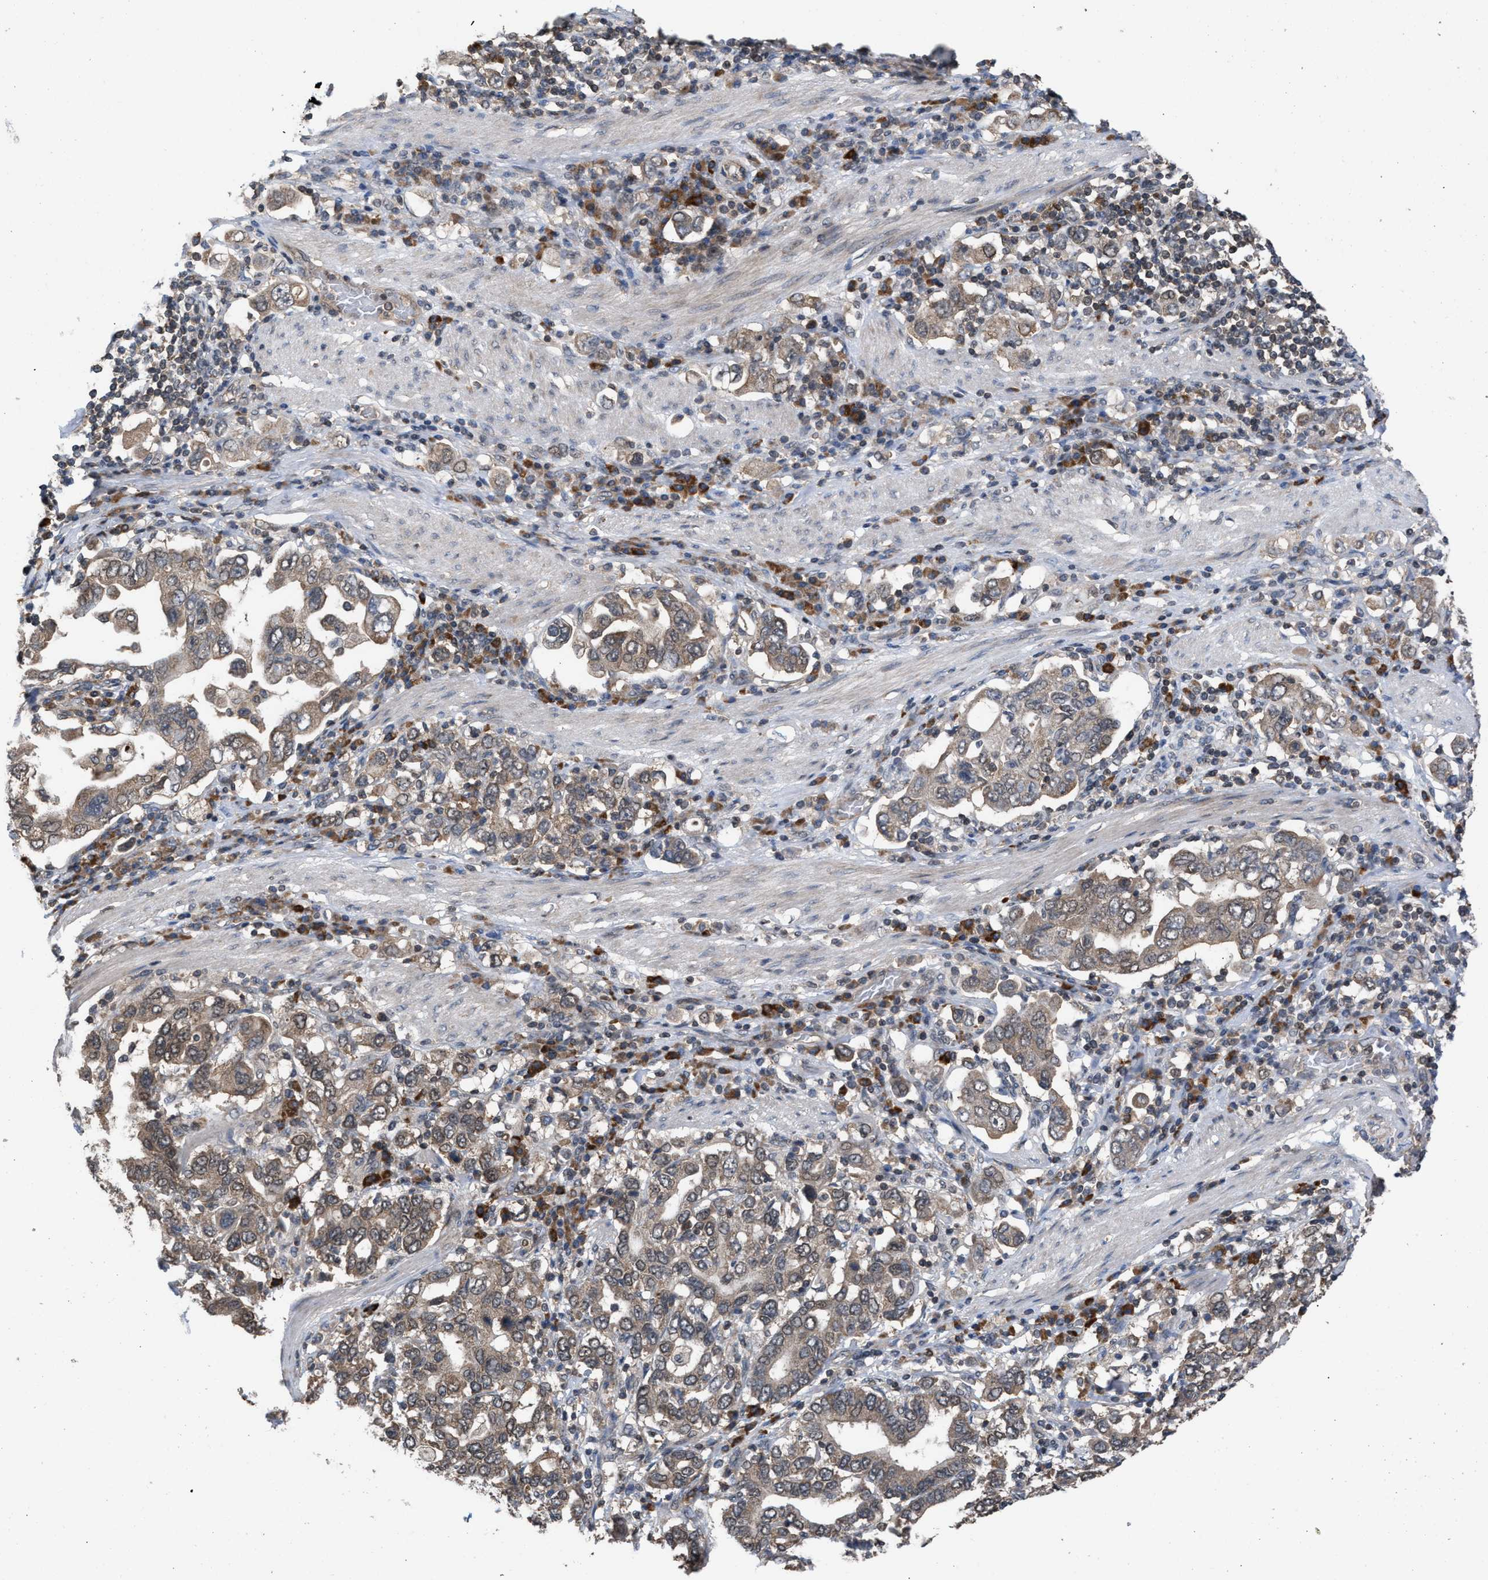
{"staining": {"intensity": "weak", "quantity": "25%-75%", "location": "cytoplasmic/membranous"}, "tissue": "stomach cancer", "cell_type": "Tumor cells", "image_type": "cancer", "snomed": [{"axis": "morphology", "description": "Adenocarcinoma, NOS"}, {"axis": "topography", "description": "Stomach, upper"}], "caption": "Weak cytoplasmic/membranous staining for a protein is appreciated in approximately 25%-75% of tumor cells of stomach adenocarcinoma using immunohistochemistry (IHC).", "gene": "C9orf78", "patient": {"sex": "male", "age": 62}}